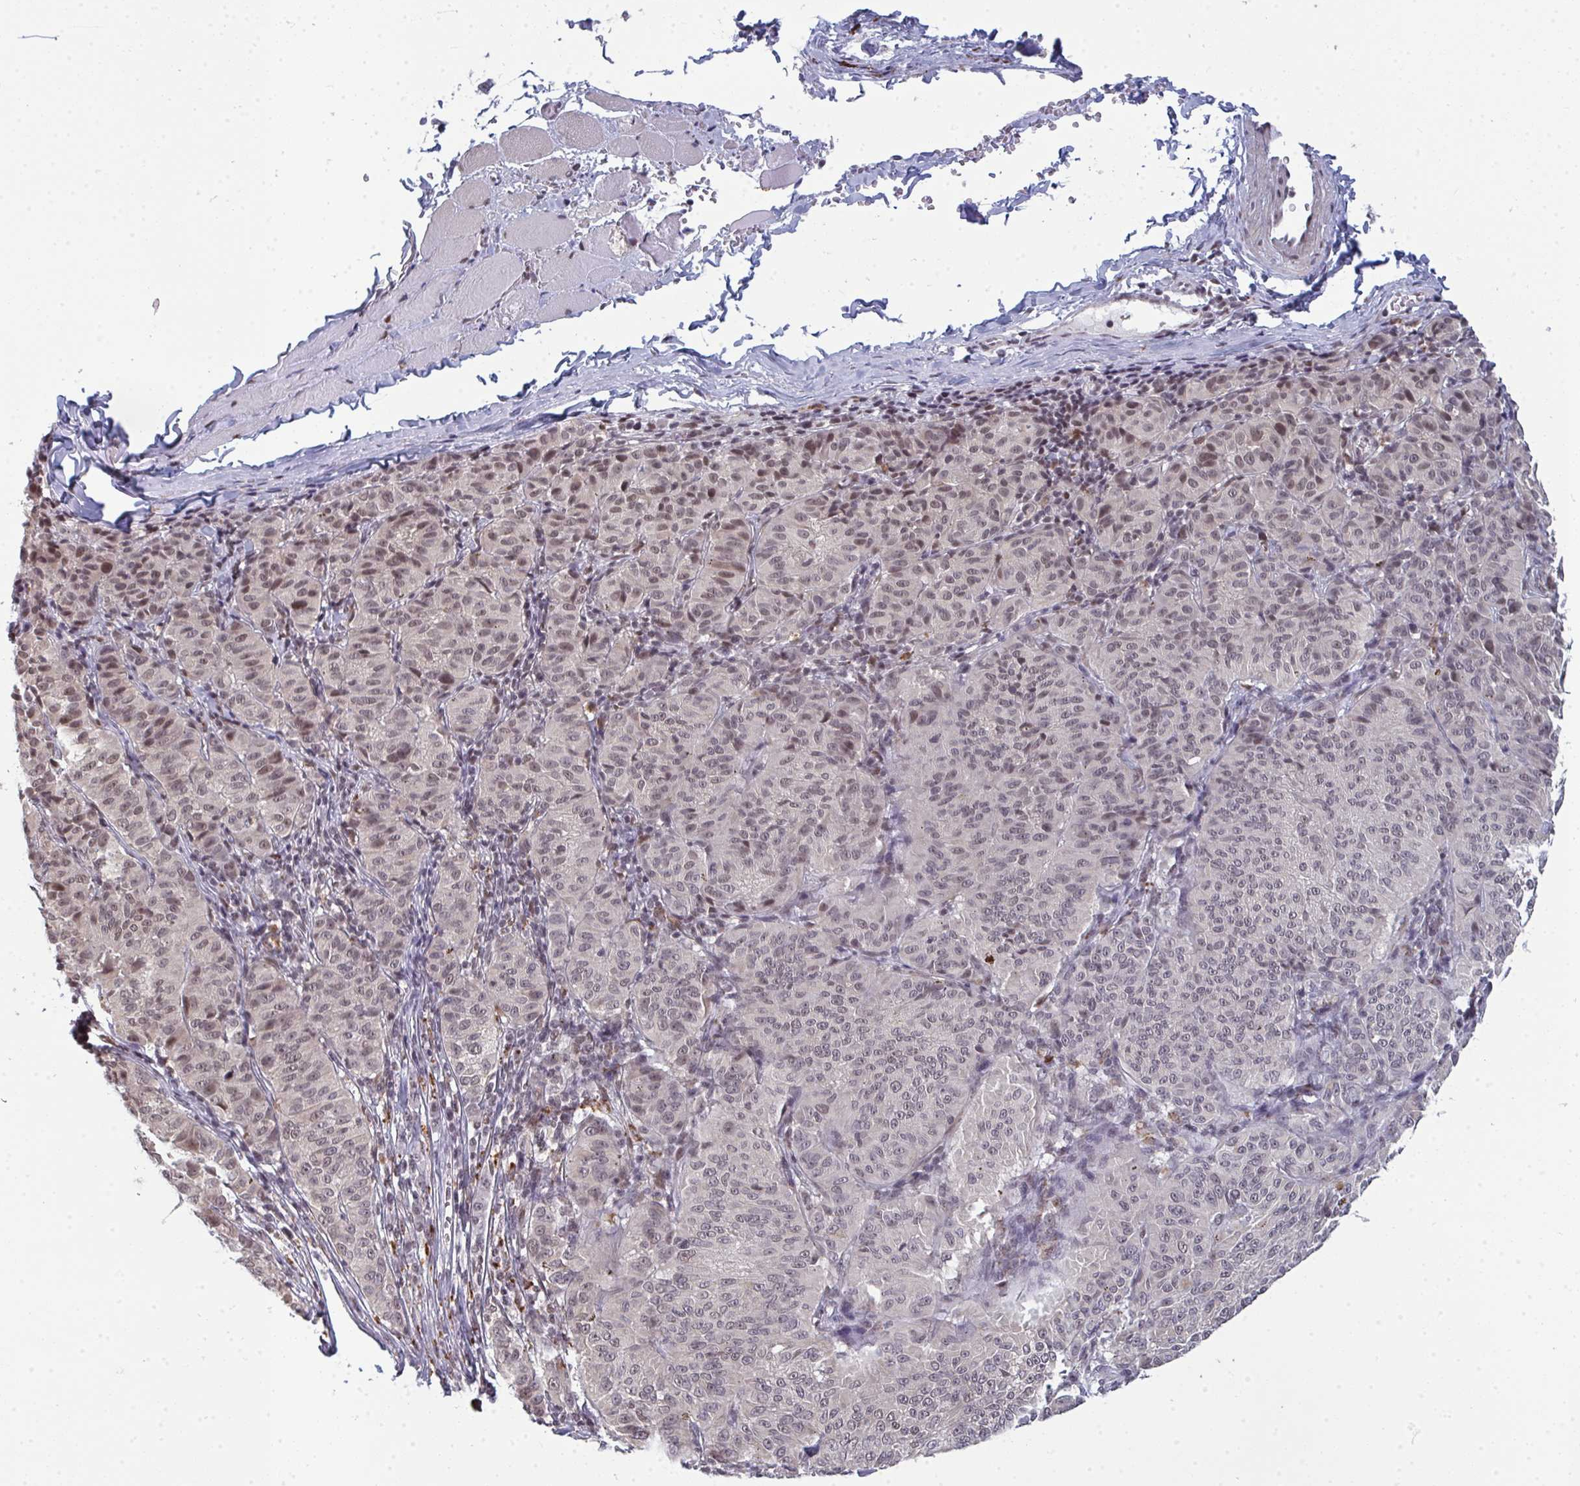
{"staining": {"intensity": "weak", "quantity": ">75%", "location": "nuclear"}, "tissue": "melanoma", "cell_type": "Tumor cells", "image_type": "cancer", "snomed": [{"axis": "morphology", "description": "Malignant melanoma, NOS"}, {"axis": "topography", "description": "Skin"}], "caption": "A low amount of weak nuclear expression is present in about >75% of tumor cells in melanoma tissue.", "gene": "ATF1", "patient": {"sex": "female", "age": 72}}